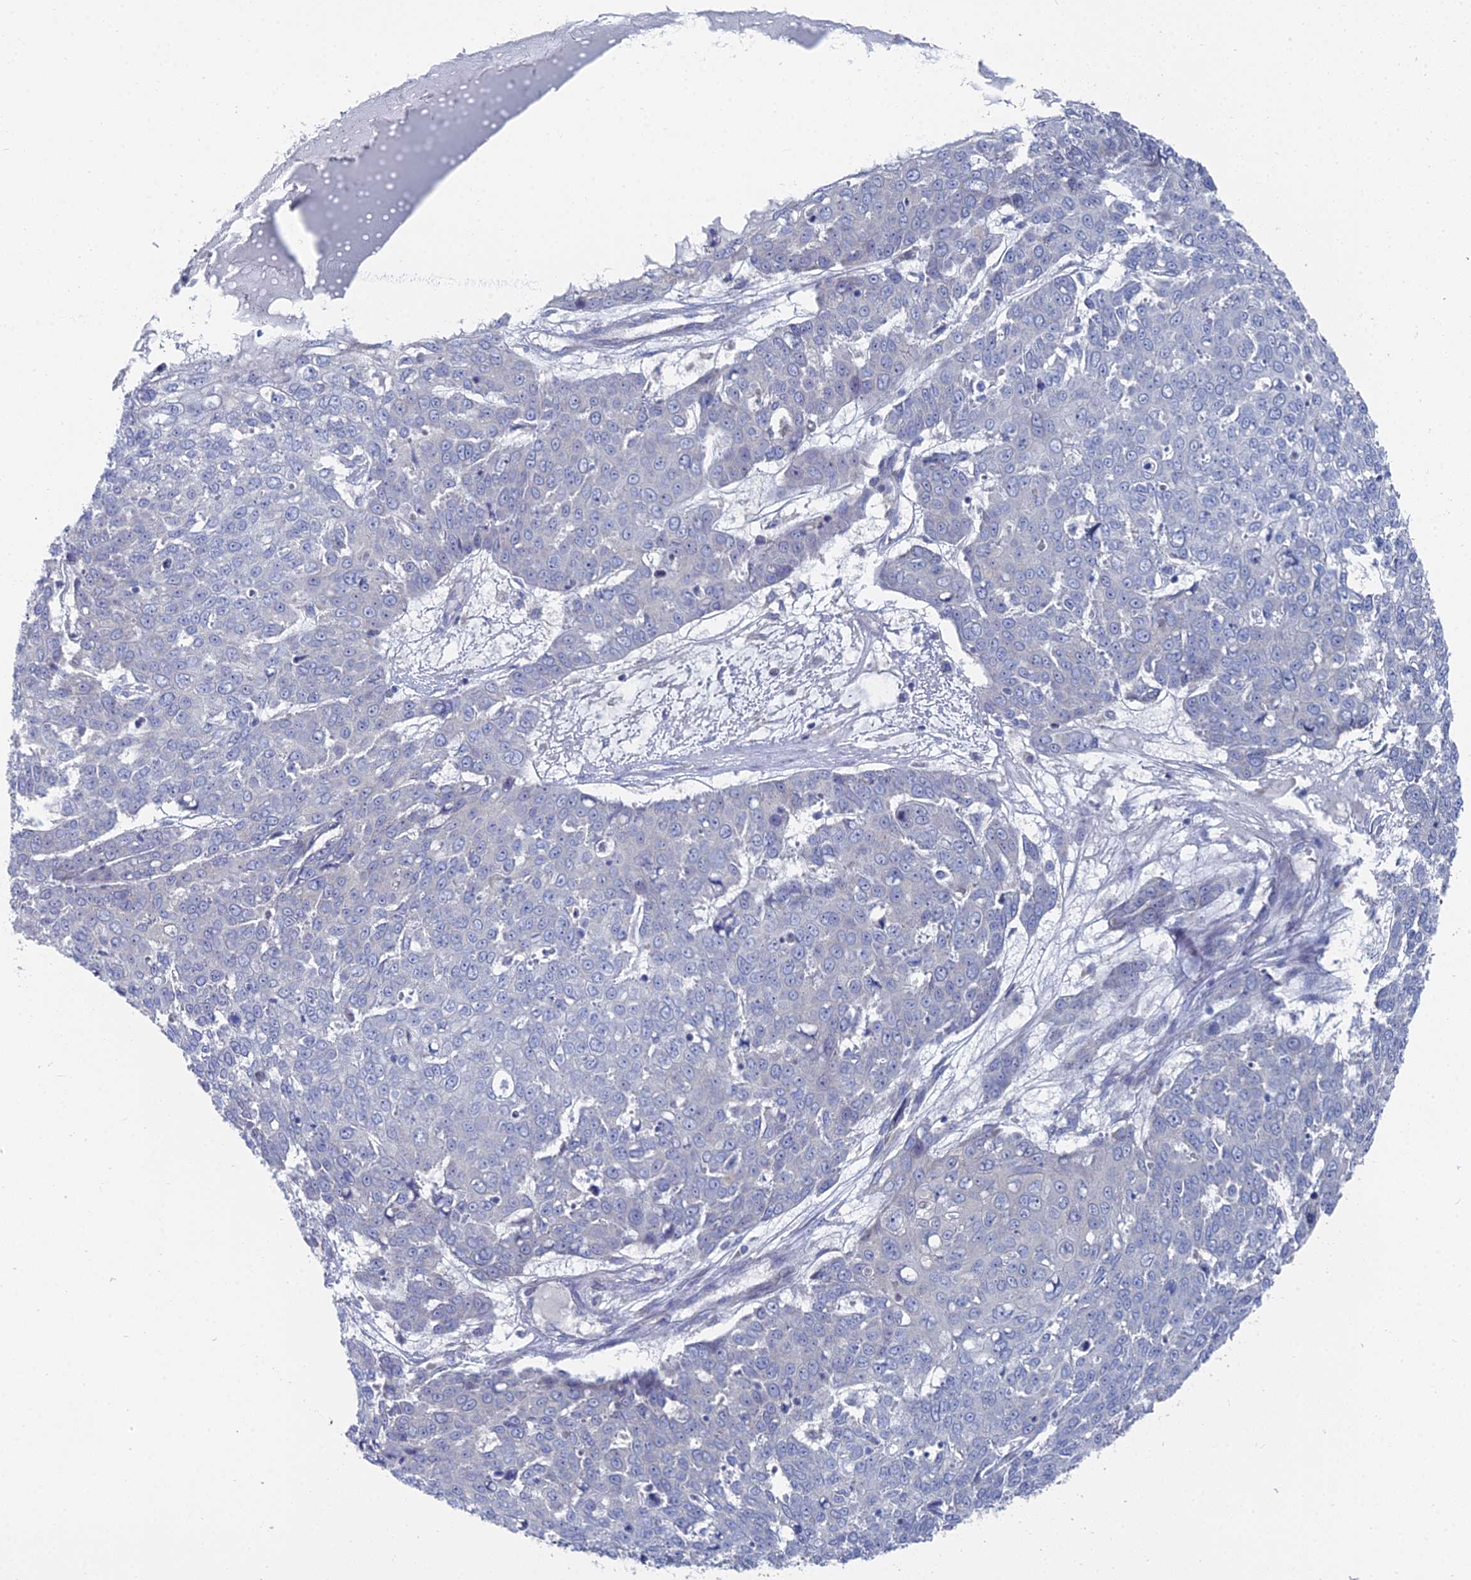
{"staining": {"intensity": "negative", "quantity": "none", "location": "none"}, "tissue": "skin cancer", "cell_type": "Tumor cells", "image_type": "cancer", "snomed": [{"axis": "morphology", "description": "Squamous cell carcinoma, NOS"}, {"axis": "topography", "description": "Skin"}], "caption": "Human skin cancer (squamous cell carcinoma) stained for a protein using immunohistochemistry (IHC) displays no expression in tumor cells.", "gene": "CCDC149", "patient": {"sex": "male", "age": 71}}